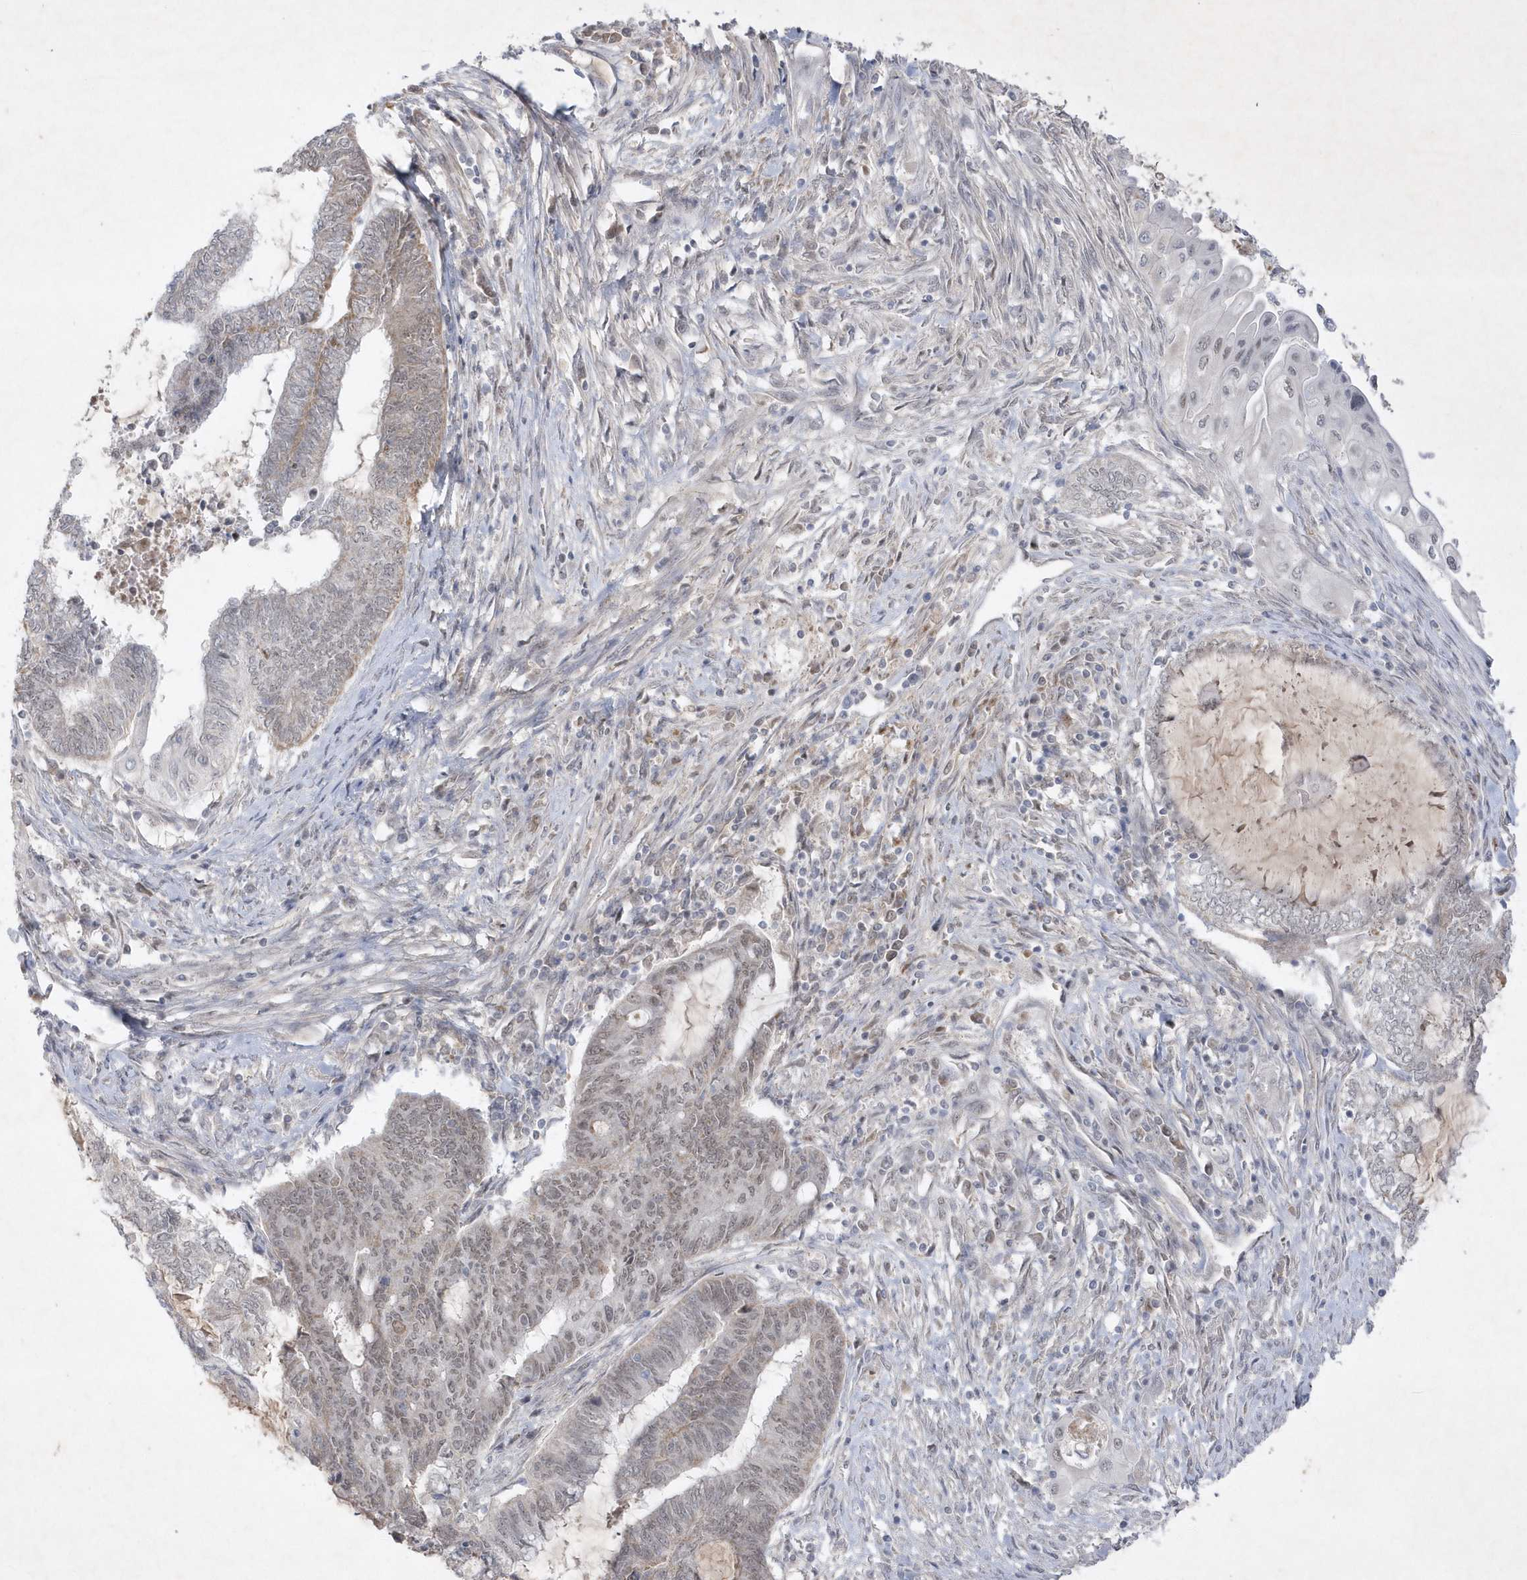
{"staining": {"intensity": "negative", "quantity": "none", "location": "none"}, "tissue": "endometrial cancer", "cell_type": "Tumor cells", "image_type": "cancer", "snomed": [{"axis": "morphology", "description": "Adenocarcinoma, NOS"}, {"axis": "topography", "description": "Uterus"}, {"axis": "topography", "description": "Endometrium"}], "caption": "Endometrial cancer stained for a protein using immunohistochemistry shows no positivity tumor cells.", "gene": "CPSF3", "patient": {"sex": "female", "age": 70}}